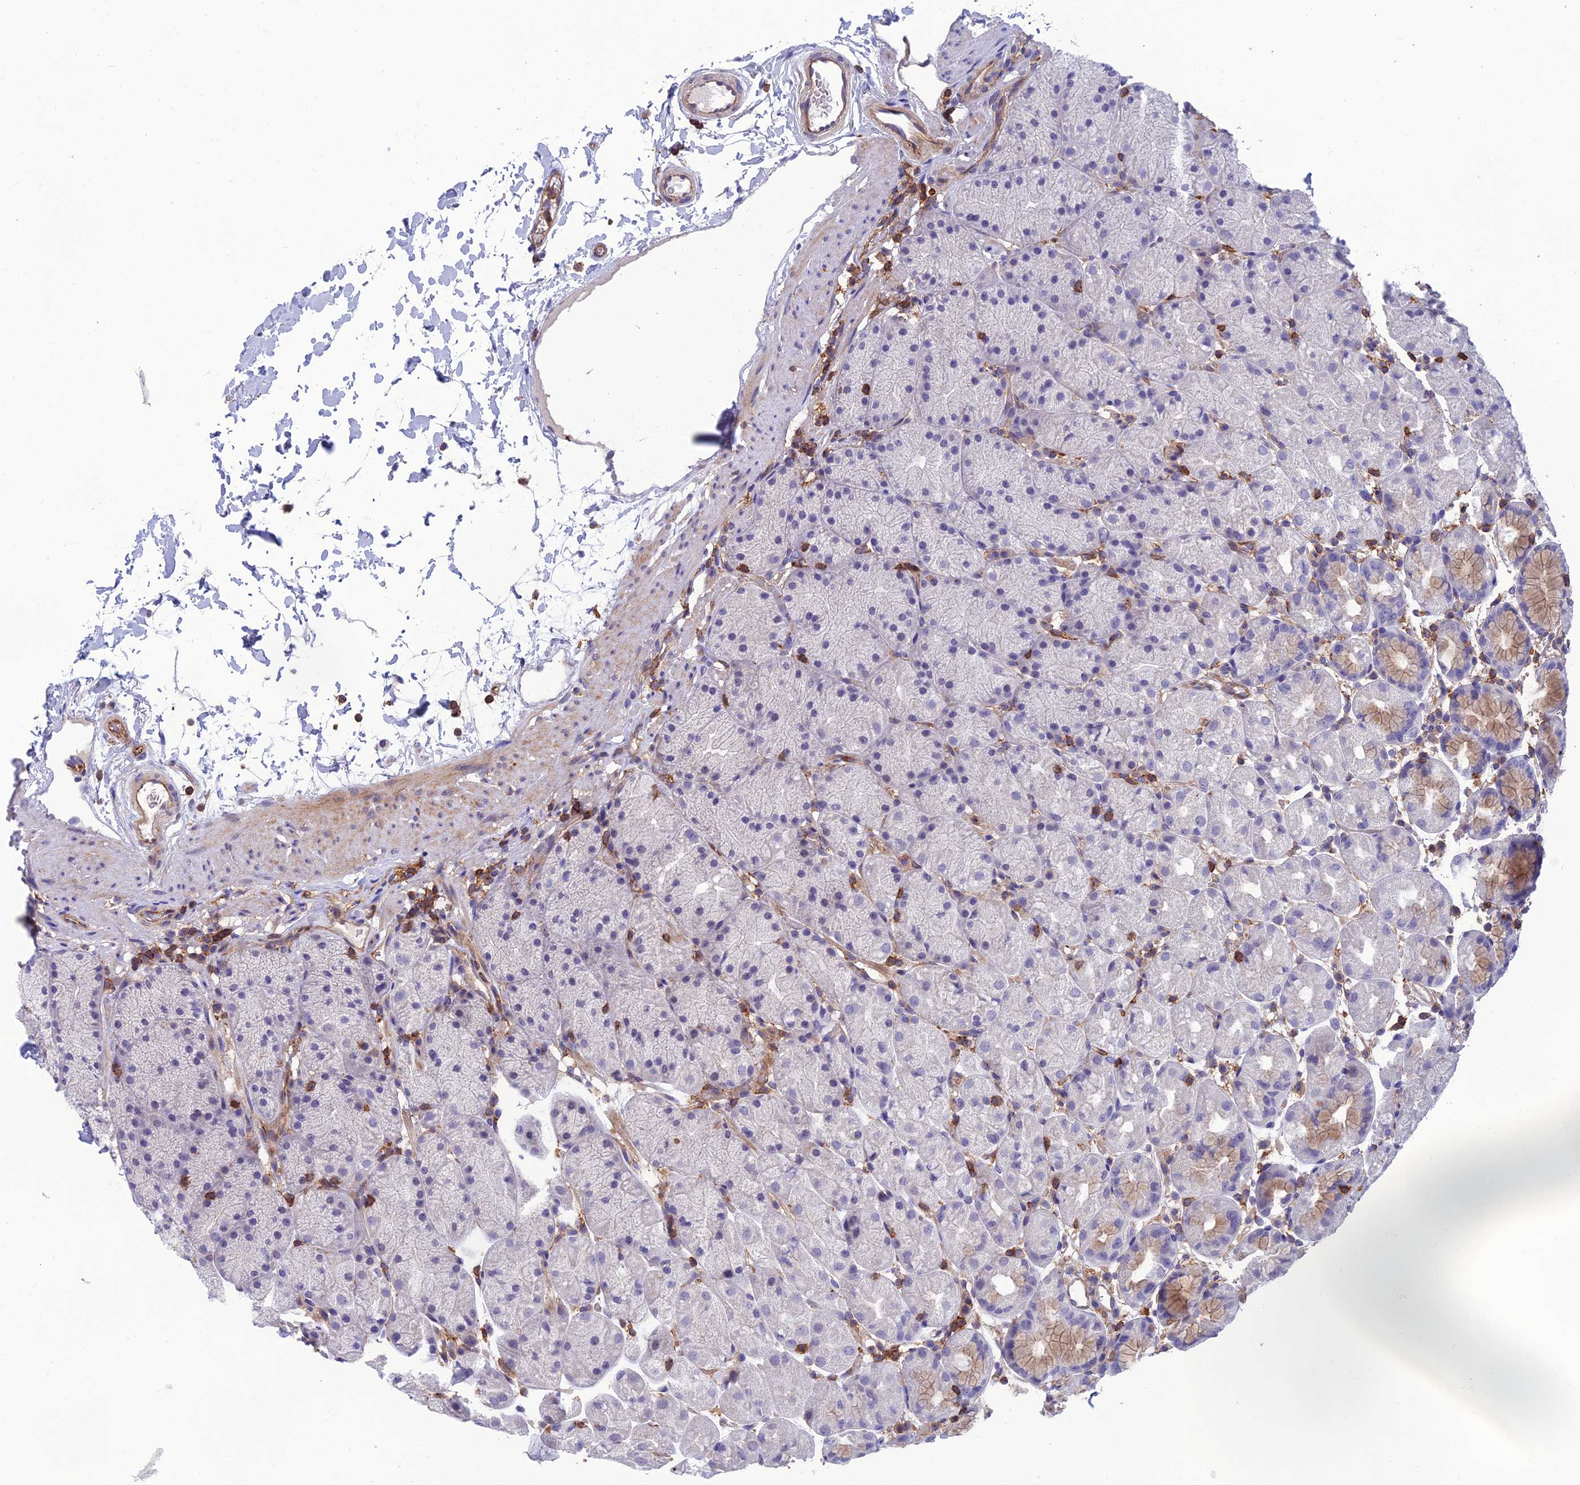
{"staining": {"intensity": "moderate", "quantity": "<25%", "location": "cytoplasmic/membranous"}, "tissue": "stomach", "cell_type": "Glandular cells", "image_type": "normal", "snomed": [{"axis": "morphology", "description": "Normal tissue, NOS"}, {"axis": "topography", "description": "Stomach, upper"}, {"axis": "topography", "description": "Stomach, lower"}], "caption": "IHC photomicrograph of unremarkable stomach stained for a protein (brown), which displays low levels of moderate cytoplasmic/membranous expression in approximately <25% of glandular cells.", "gene": "PPP1R18", "patient": {"sex": "male", "age": 67}}